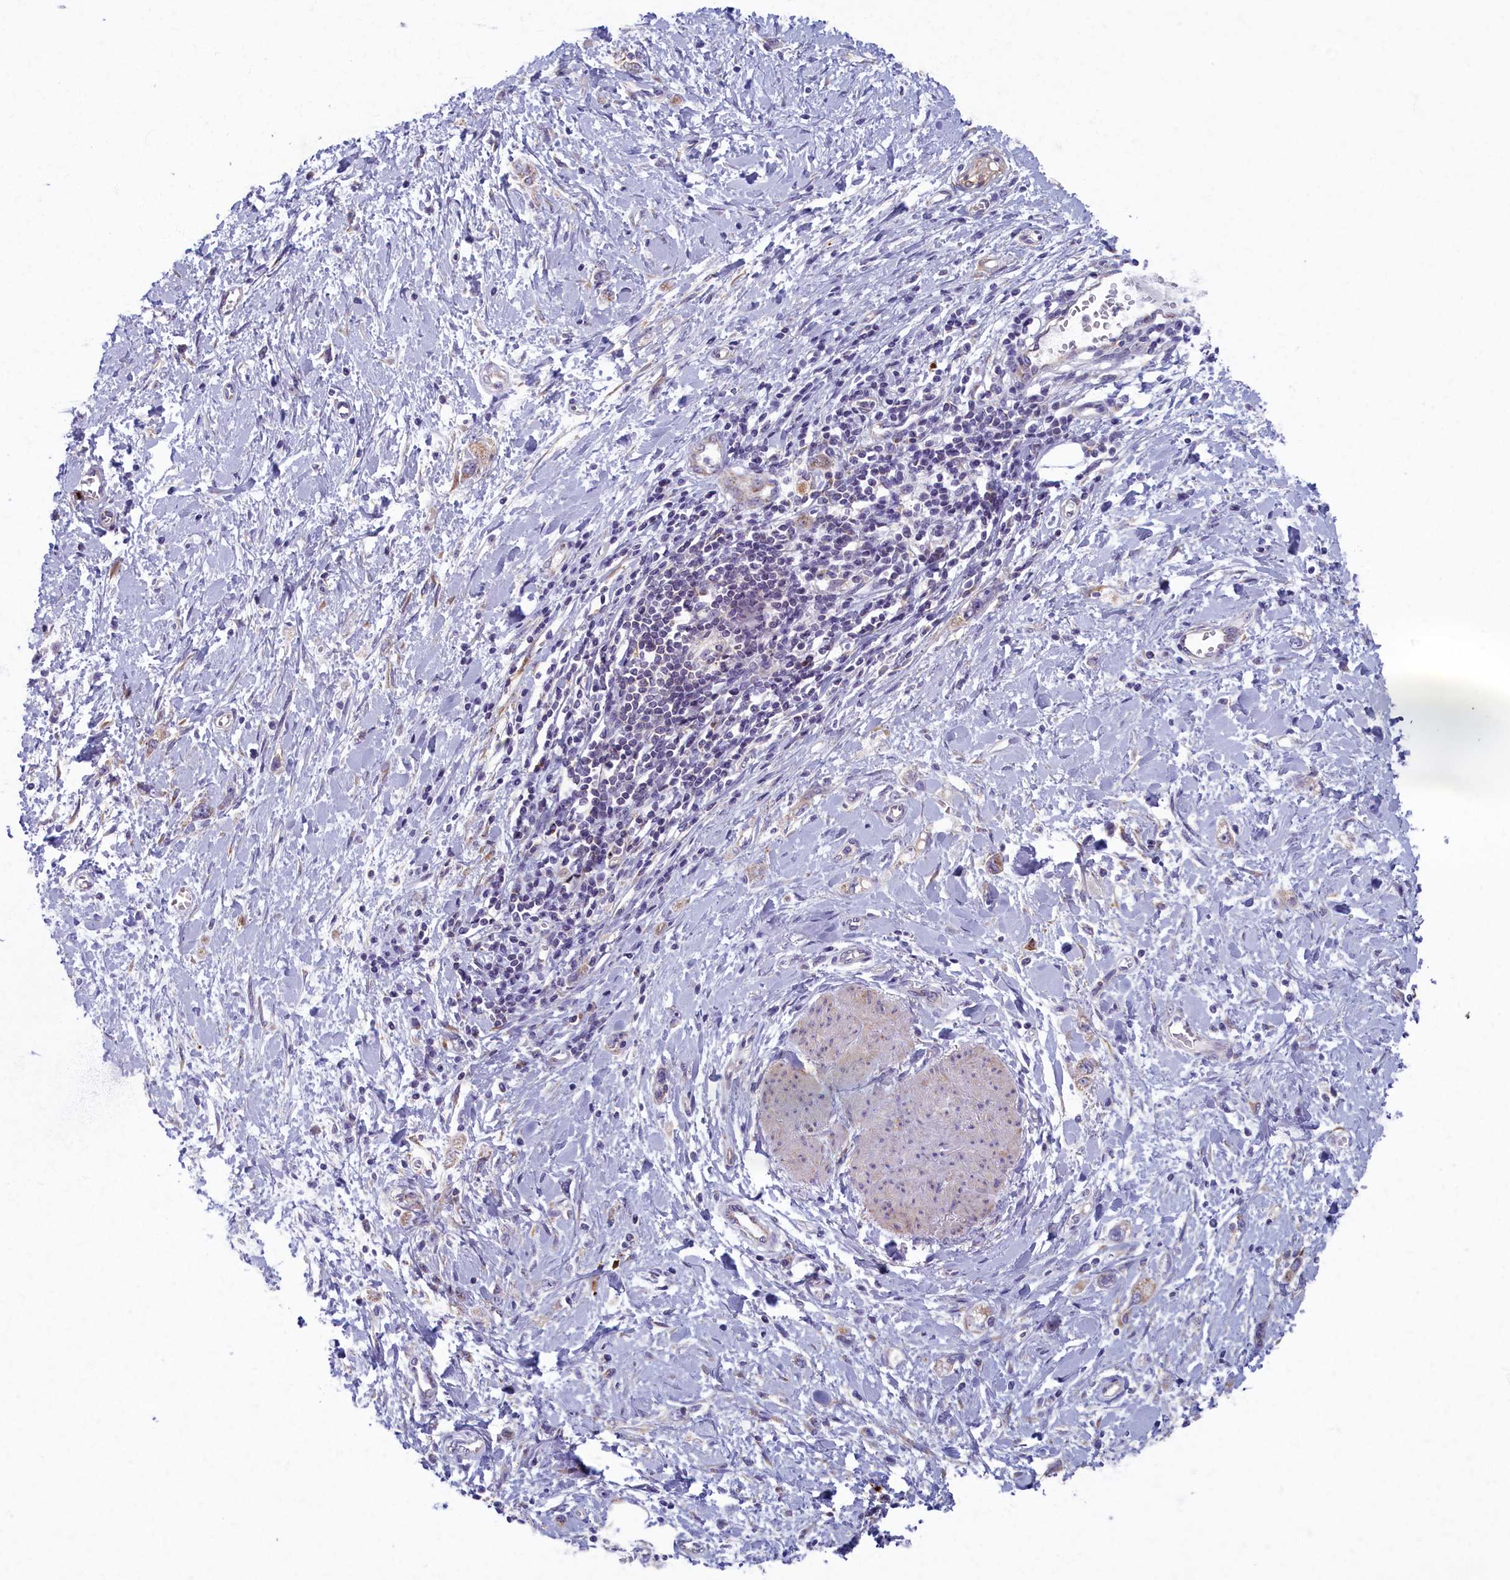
{"staining": {"intensity": "negative", "quantity": "none", "location": "none"}, "tissue": "stomach cancer", "cell_type": "Tumor cells", "image_type": "cancer", "snomed": [{"axis": "morphology", "description": "Adenocarcinoma, NOS"}, {"axis": "topography", "description": "Stomach"}], "caption": "DAB (3,3'-diaminobenzidine) immunohistochemical staining of stomach adenocarcinoma reveals no significant positivity in tumor cells.", "gene": "MRPS25", "patient": {"sex": "female", "age": 76}}